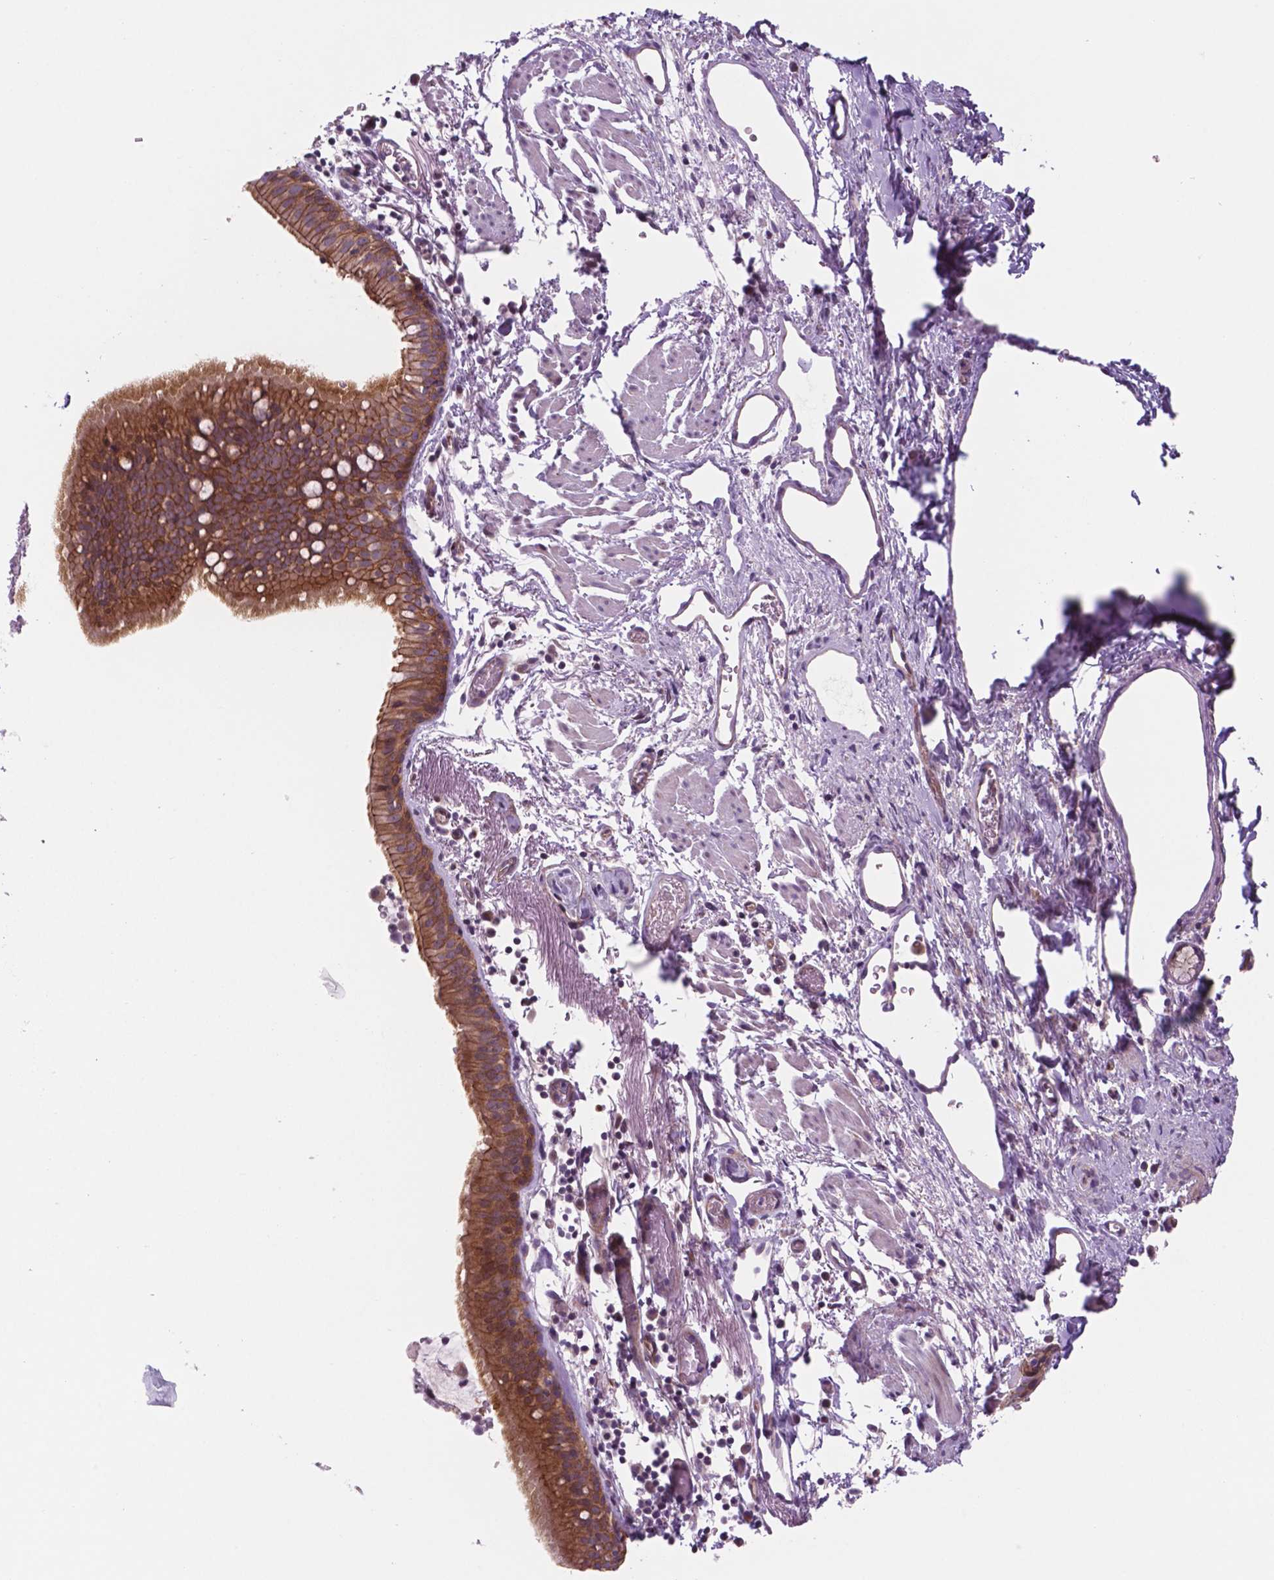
{"staining": {"intensity": "moderate", "quantity": ">75%", "location": "cytoplasmic/membranous"}, "tissue": "bronchus", "cell_type": "Respiratory epithelial cells", "image_type": "normal", "snomed": [{"axis": "morphology", "description": "Normal tissue, NOS"}, {"axis": "morphology", "description": "Adenocarcinoma, NOS"}, {"axis": "topography", "description": "Bronchus"}], "caption": "Immunohistochemical staining of normal human bronchus exhibits >75% levels of moderate cytoplasmic/membranous protein staining in about >75% of respiratory epithelial cells.", "gene": "RND3", "patient": {"sex": "male", "age": 68}}